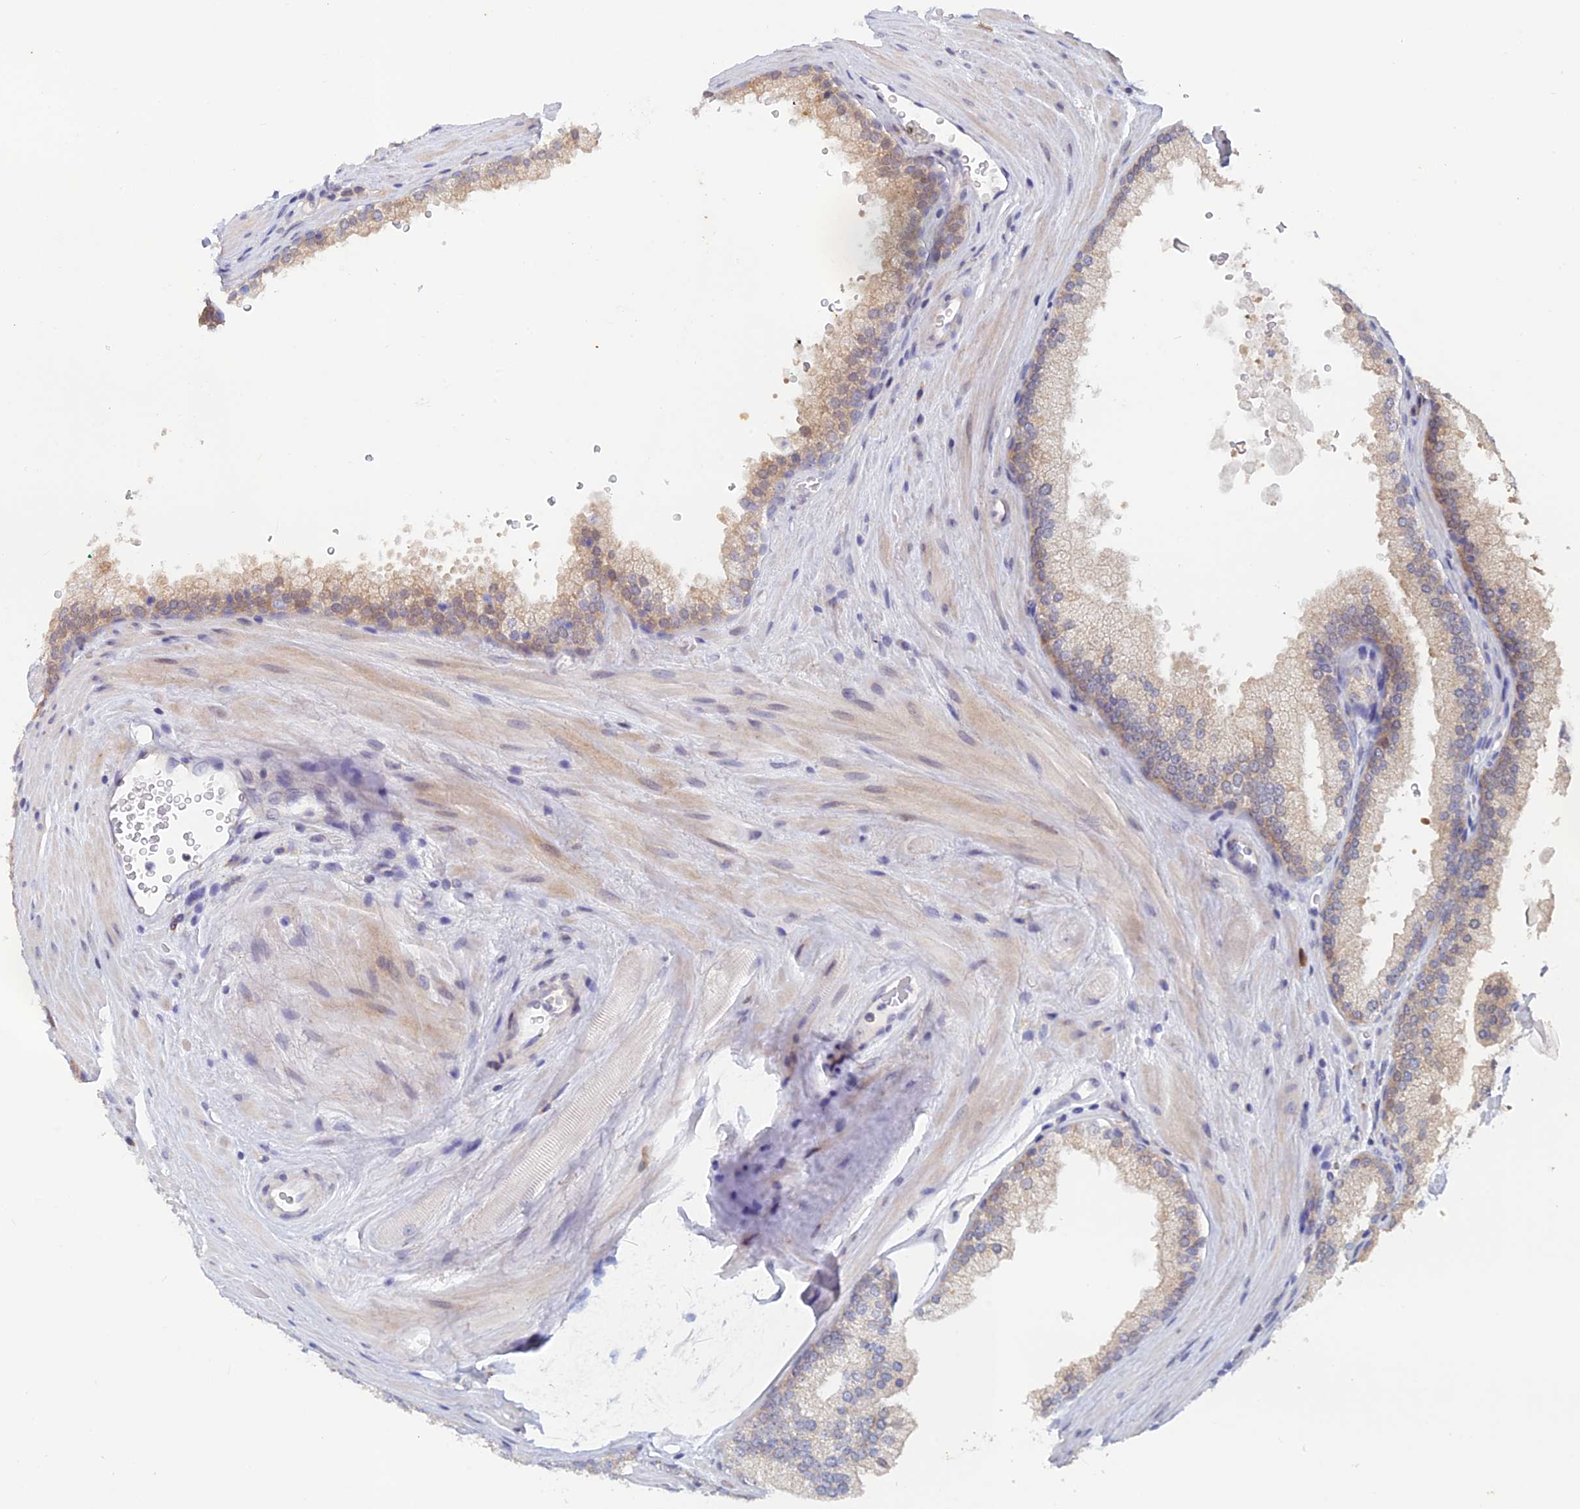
{"staining": {"intensity": "weak", "quantity": "25%-75%", "location": "cytoplasmic/membranous"}, "tissue": "prostate cancer", "cell_type": "Tumor cells", "image_type": "cancer", "snomed": [{"axis": "morphology", "description": "Adenocarcinoma, High grade"}, {"axis": "topography", "description": "Prostate"}], "caption": "Prostate cancer (adenocarcinoma (high-grade)) was stained to show a protein in brown. There is low levels of weak cytoplasmic/membranous expression in approximately 25%-75% of tumor cells.", "gene": "SRA1", "patient": {"sex": "male", "age": 67}}